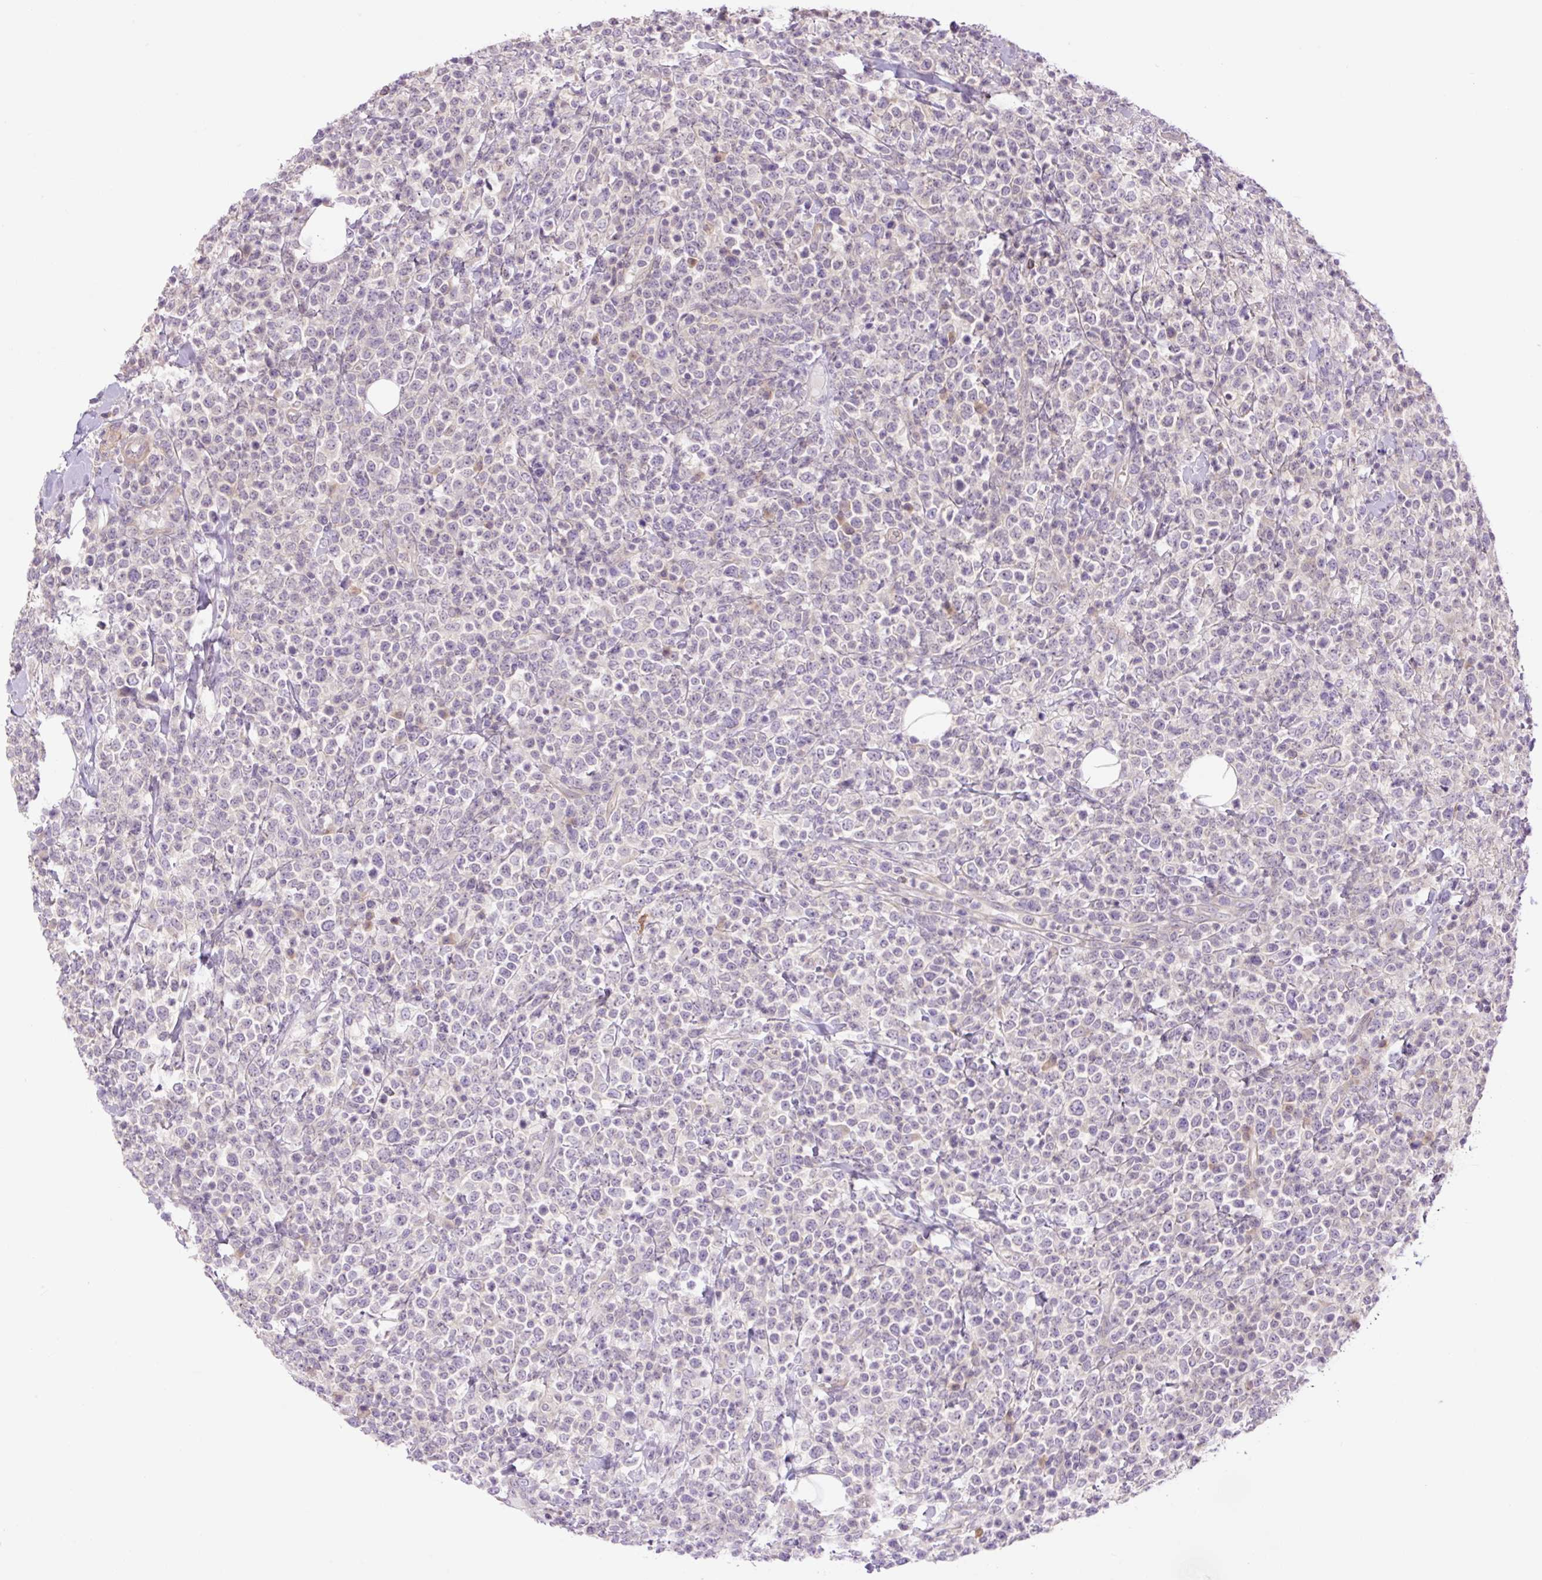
{"staining": {"intensity": "negative", "quantity": "none", "location": "none"}, "tissue": "lymphoma", "cell_type": "Tumor cells", "image_type": "cancer", "snomed": [{"axis": "morphology", "description": "Malignant lymphoma, non-Hodgkin's type, High grade"}, {"axis": "topography", "description": "Colon"}], "caption": "Tumor cells are negative for protein expression in human lymphoma.", "gene": "GRID2", "patient": {"sex": "female", "age": 53}}